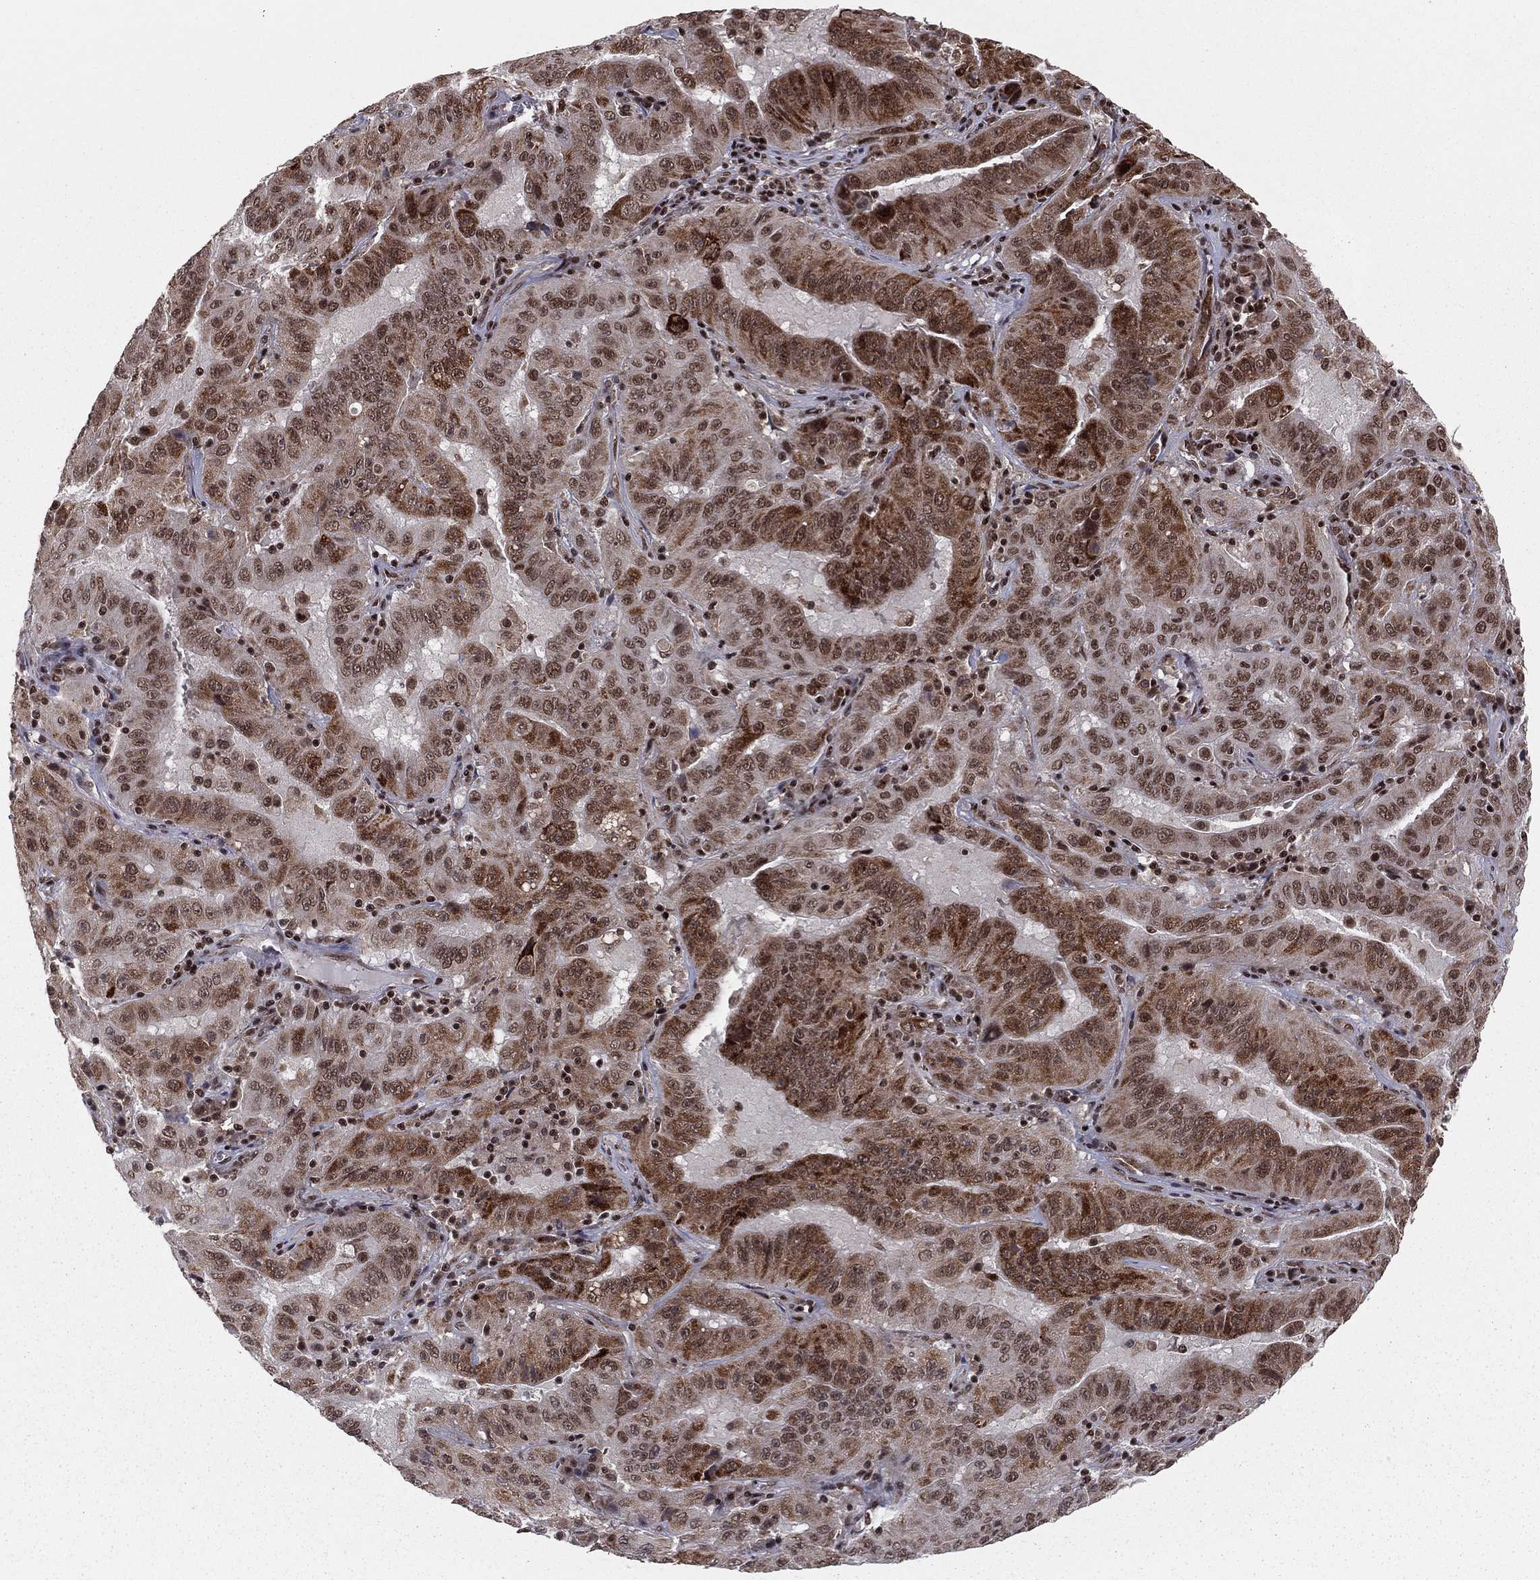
{"staining": {"intensity": "strong", "quantity": "25%-75%", "location": "nuclear"}, "tissue": "pancreatic cancer", "cell_type": "Tumor cells", "image_type": "cancer", "snomed": [{"axis": "morphology", "description": "Adenocarcinoma, NOS"}, {"axis": "topography", "description": "Pancreas"}], "caption": "Human pancreatic adenocarcinoma stained with a brown dye reveals strong nuclear positive staining in about 25%-75% of tumor cells.", "gene": "NFYB", "patient": {"sex": "male", "age": 63}}